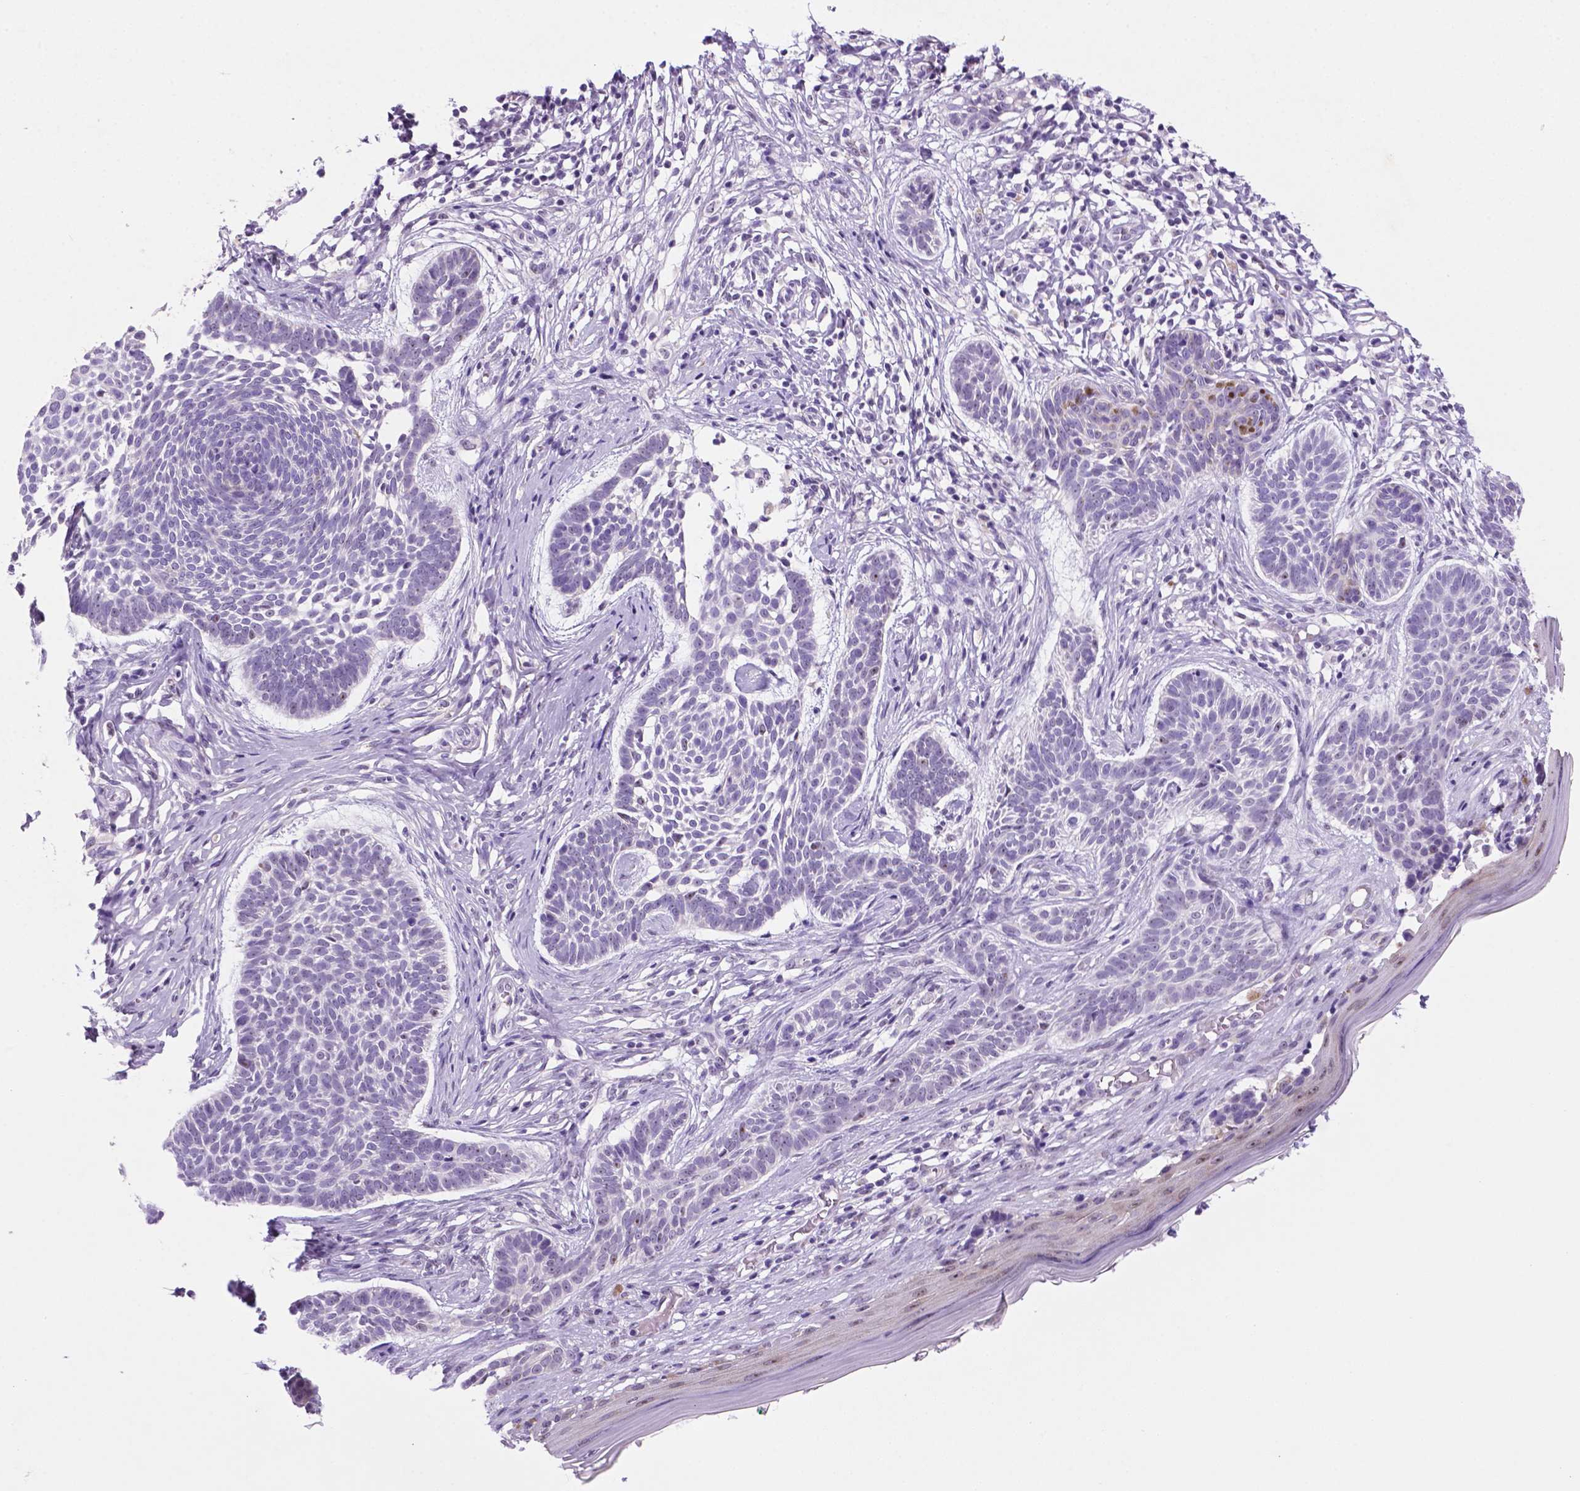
{"staining": {"intensity": "negative", "quantity": "none", "location": "none"}, "tissue": "skin cancer", "cell_type": "Tumor cells", "image_type": "cancer", "snomed": [{"axis": "morphology", "description": "Basal cell carcinoma"}, {"axis": "topography", "description": "Skin"}], "caption": "High power microscopy image of an IHC image of skin basal cell carcinoma, revealing no significant staining in tumor cells. (Stains: DAB (3,3'-diaminobenzidine) immunohistochemistry (IHC) with hematoxylin counter stain, Microscopy: brightfield microscopy at high magnification).", "gene": "C18orf21", "patient": {"sex": "male", "age": 85}}